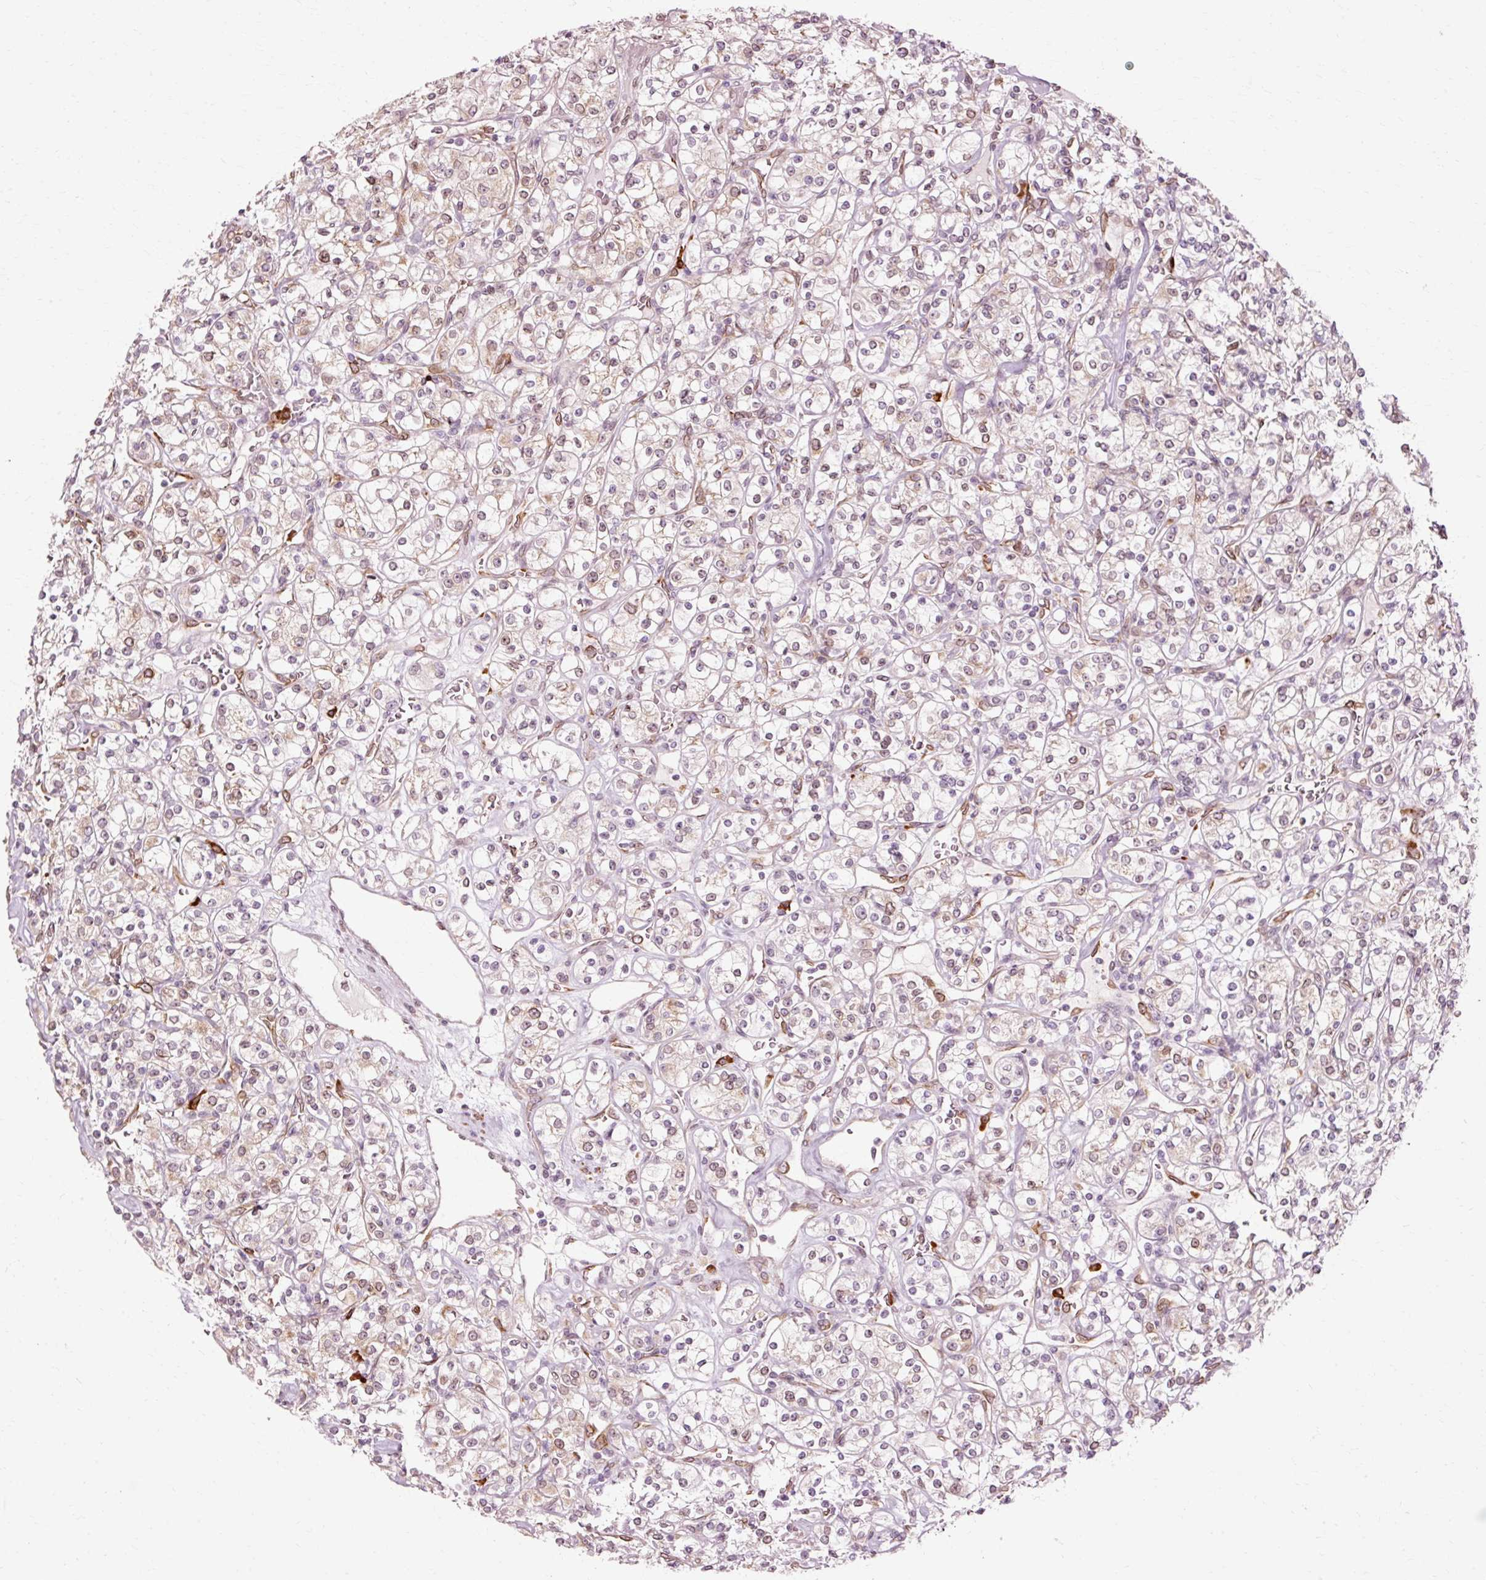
{"staining": {"intensity": "weak", "quantity": "25%-75%", "location": "cytoplasmic/membranous,nuclear"}, "tissue": "renal cancer", "cell_type": "Tumor cells", "image_type": "cancer", "snomed": [{"axis": "morphology", "description": "Adenocarcinoma, NOS"}, {"axis": "topography", "description": "Kidney"}], "caption": "Renal cancer (adenocarcinoma) tissue shows weak cytoplasmic/membranous and nuclear positivity in approximately 25%-75% of tumor cells, visualized by immunohistochemistry.", "gene": "RGPD5", "patient": {"sex": "male", "age": 77}}